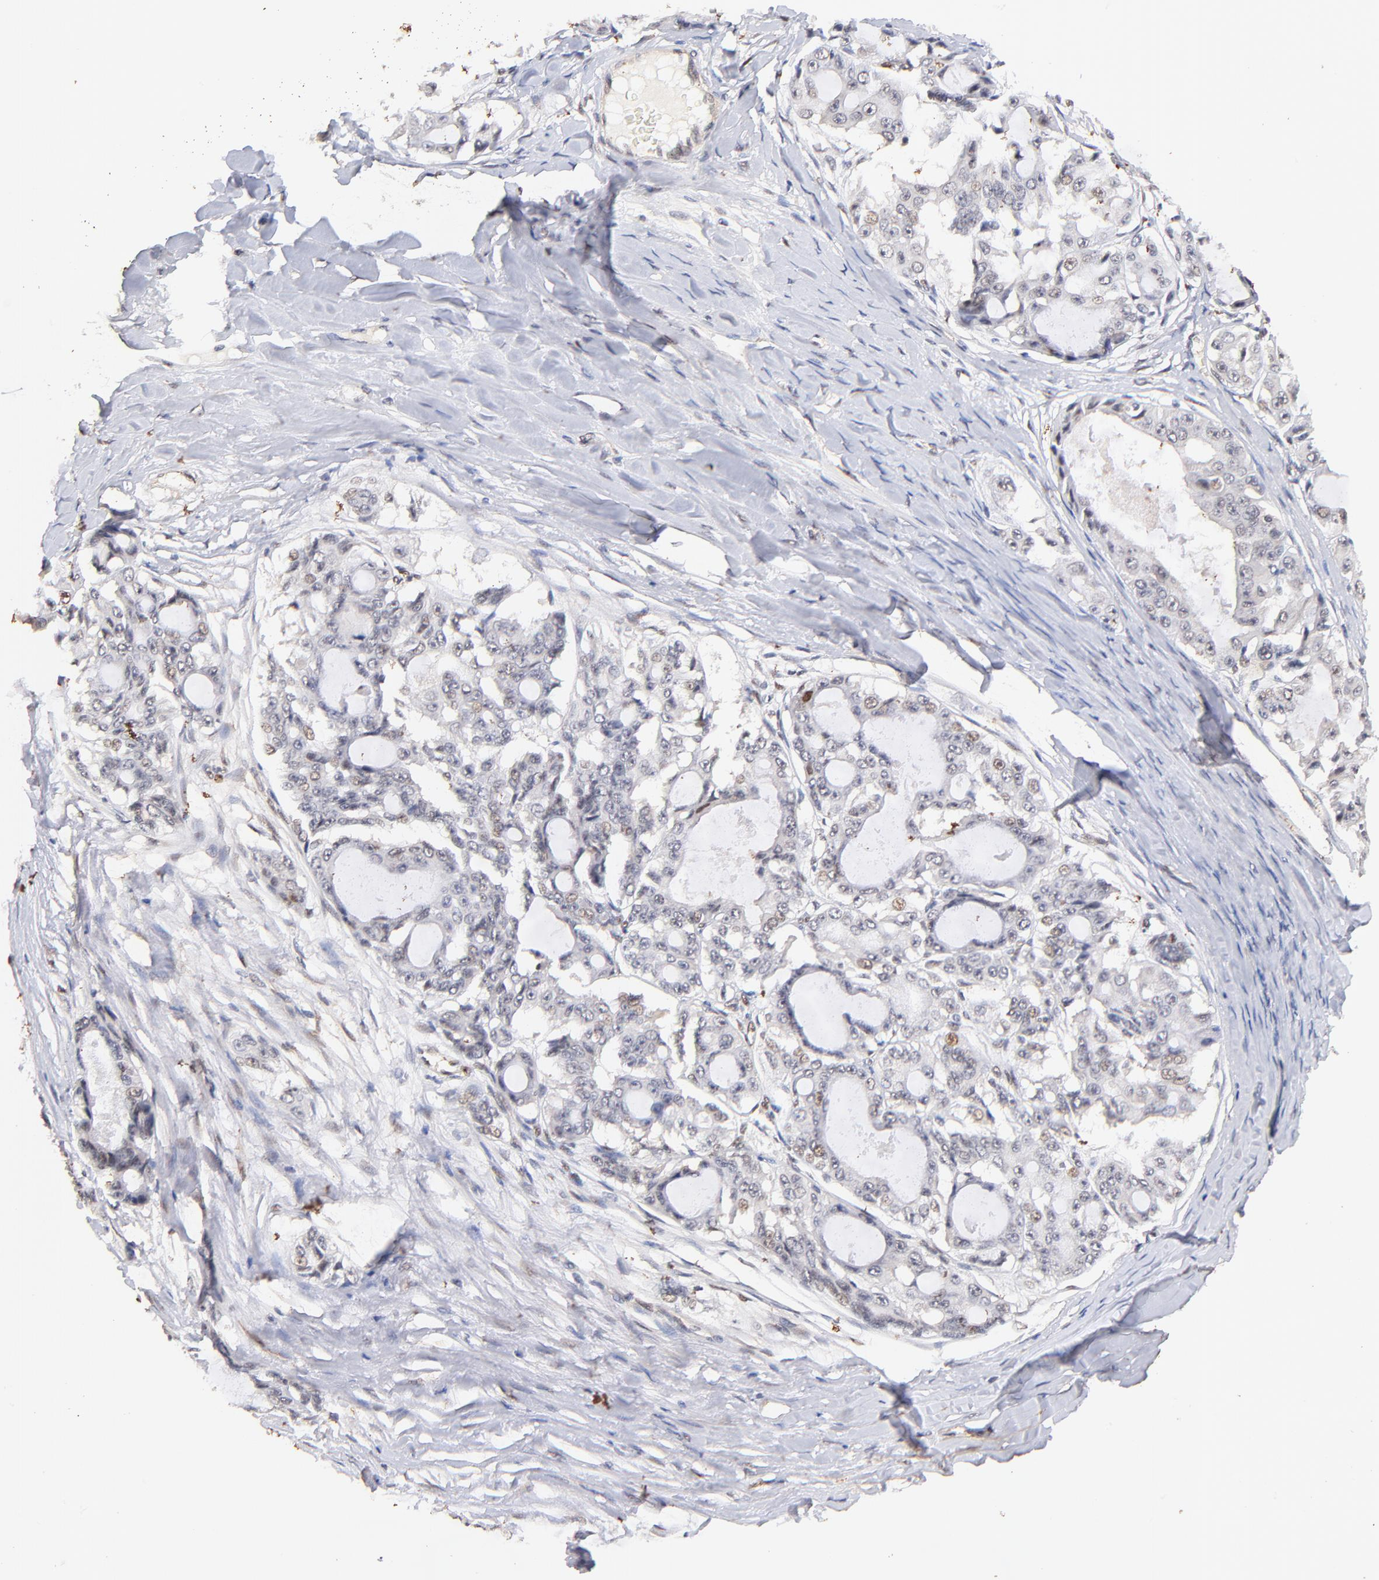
{"staining": {"intensity": "weak", "quantity": "25%-75%", "location": "nuclear"}, "tissue": "ovarian cancer", "cell_type": "Tumor cells", "image_type": "cancer", "snomed": [{"axis": "morphology", "description": "Carcinoma, endometroid"}, {"axis": "topography", "description": "Ovary"}], "caption": "Protein expression by immunohistochemistry exhibits weak nuclear staining in about 25%-75% of tumor cells in endometroid carcinoma (ovarian).", "gene": "ZFP92", "patient": {"sex": "female", "age": 61}}